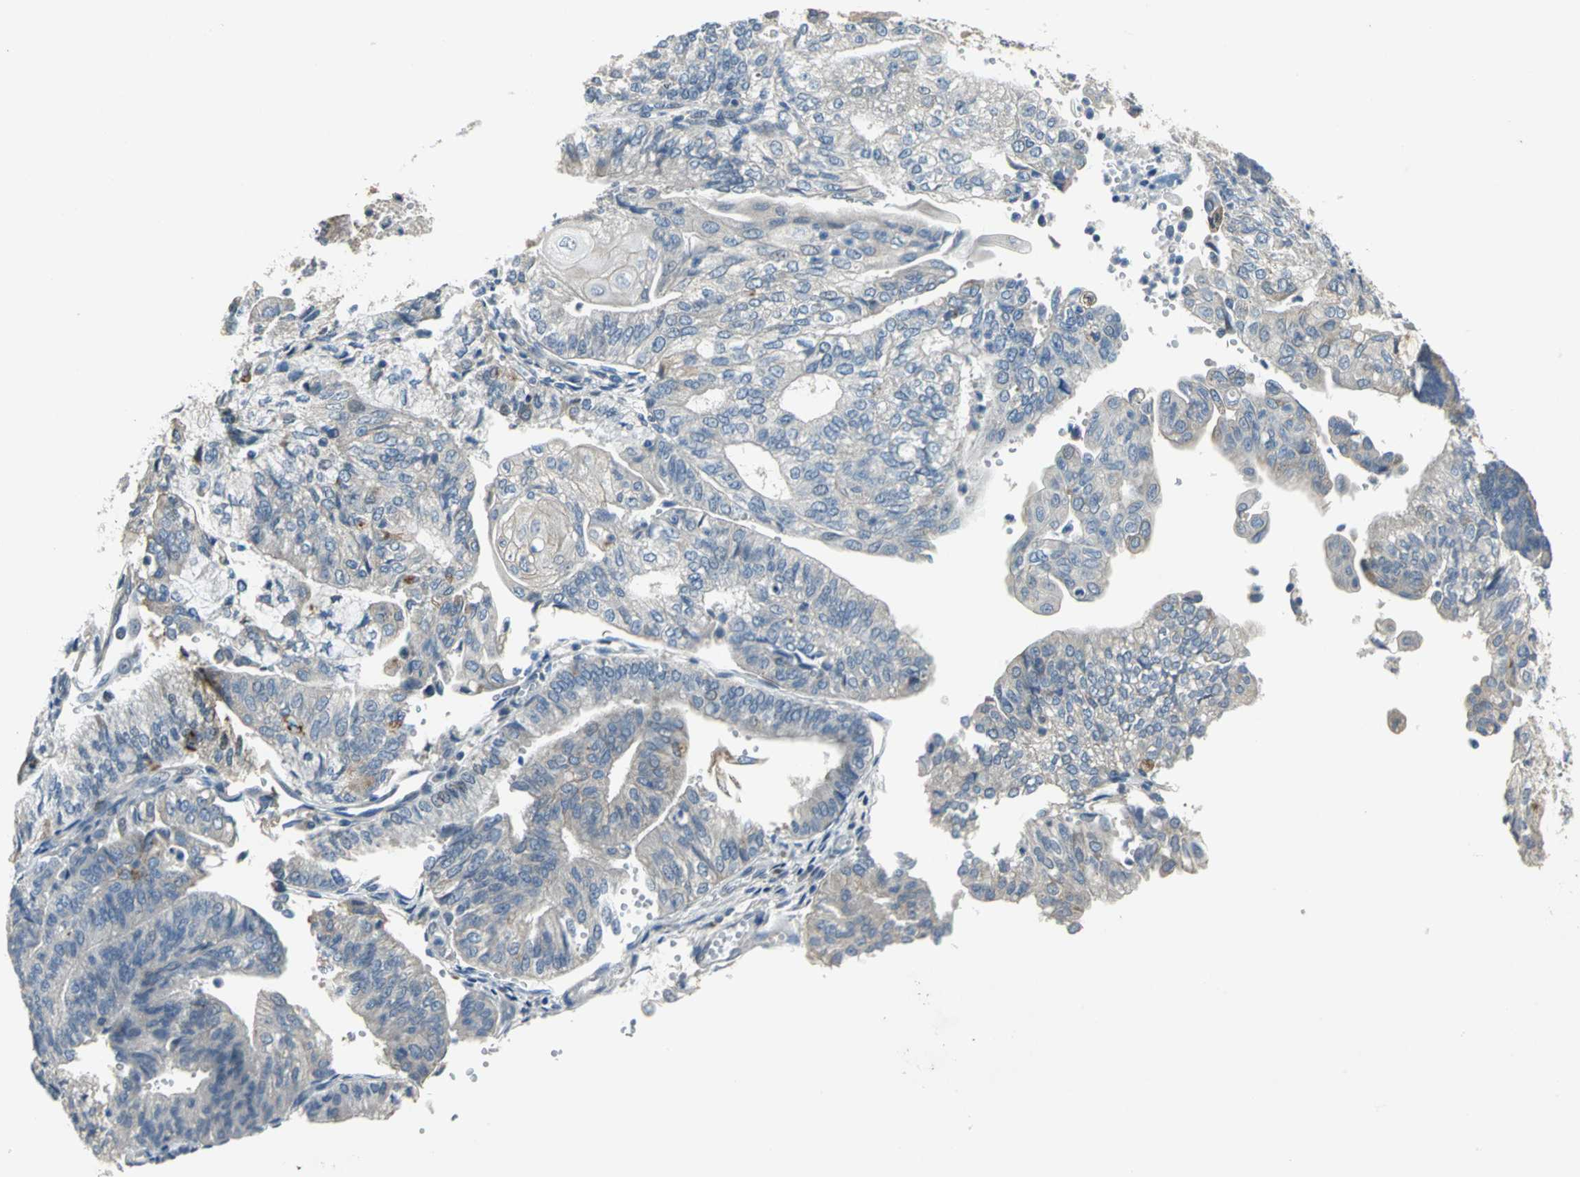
{"staining": {"intensity": "weak", "quantity": "<25%", "location": "cytoplasmic/membranous"}, "tissue": "endometrial cancer", "cell_type": "Tumor cells", "image_type": "cancer", "snomed": [{"axis": "morphology", "description": "Adenocarcinoma, NOS"}, {"axis": "topography", "description": "Endometrium"}], "caption": "The photomicrograph displays no staining of tumor cells in endometrial adenocarcinoma.", "gene": "IL17RB", "patient": {"sex": "female", "age": 59}}